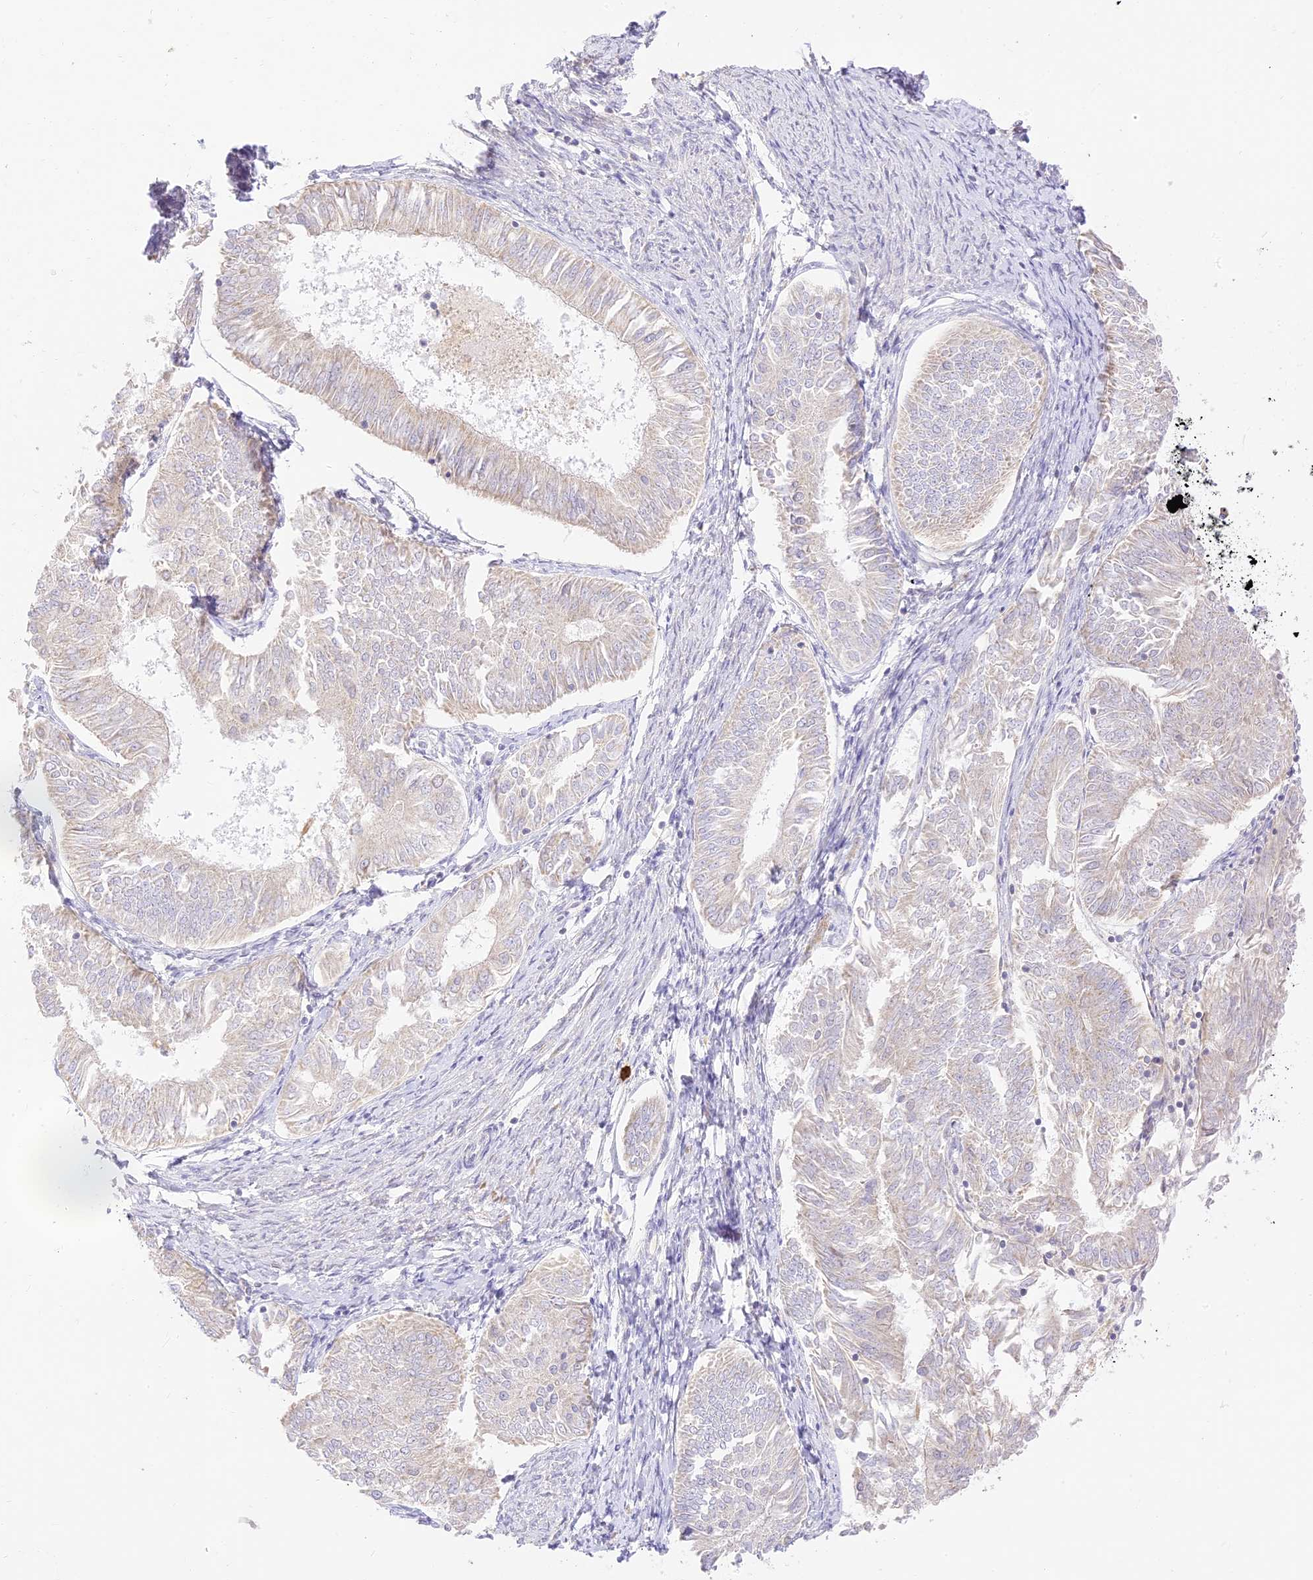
{"staining": {"intensity": "negative", "quantity": "none", "location": "none"}, "tissue": "endometrial cancer", "cell_type": "Tumor cells", "image_type": "cancer", "snomed": [{"axis": "morphology", "description": "Adenocarcinoma, NOS"}, {"axis": "topography", "description": "Endometrium"}], "caption": "Protein analysis of adenocarcinoma (endometrial) exhibits no significant expression in tumor cells. The staining was performed using DAB to visualize the protein expression in brown, while the nuclei were stained in blue with hematoxylin (Magnification: 20x).", "gene": "LRRC15", "patient": {"sex": "female", "age": 58}}